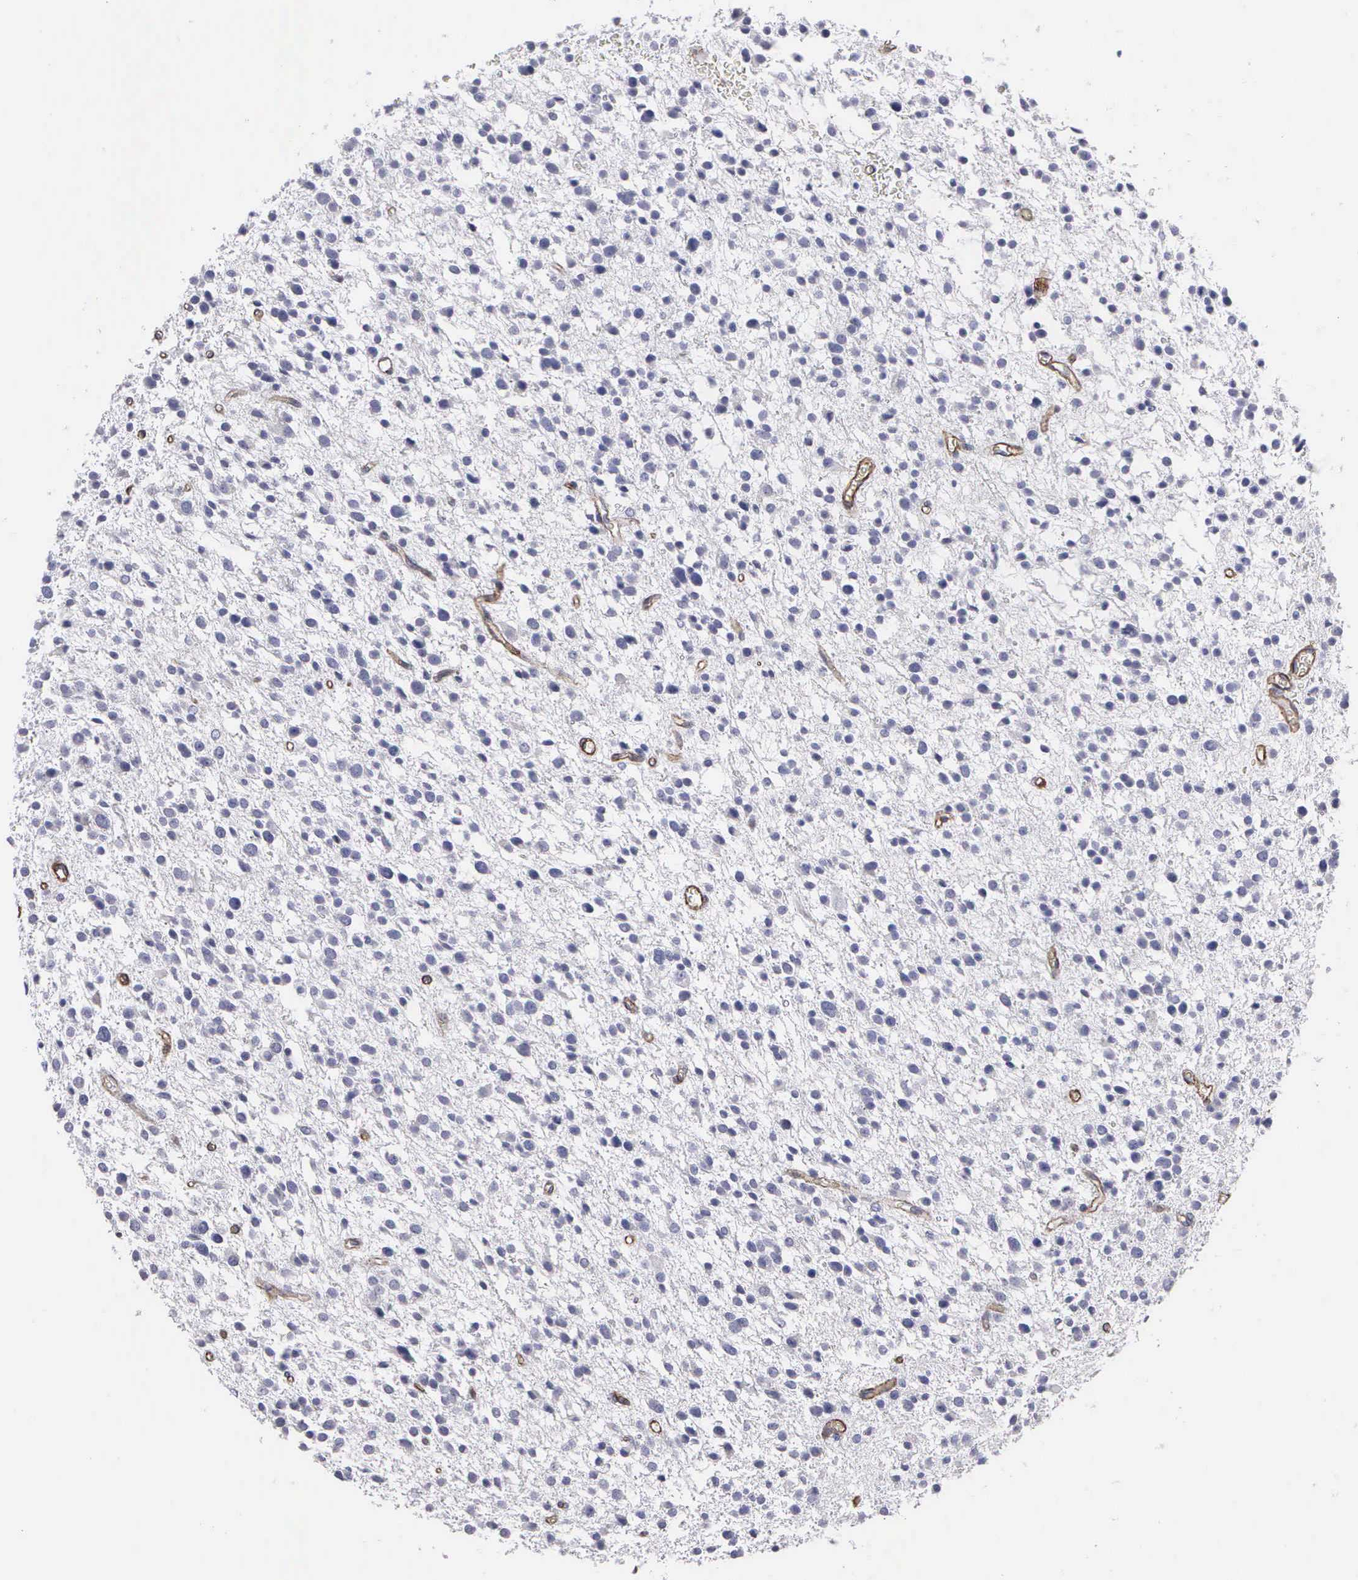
{"staining": {"intensity": "negative", "quantity": "none", "location": "none"}, "tissue": "glioma", "cell_type": "Tumor cells", "image_type": "cancer", "snomed": [{"axis": "morphology", "description": "Glioma, malignant, Low grade"}, {"axis": "topography", "description": "Brain"}], "caption": "Malignant glioma (low-grade) was stained to show a protein in brown. There is no significant expression in tumor cells.", "gene": "MAGEB10", "patient": {"sex": "female", "age": 36}}